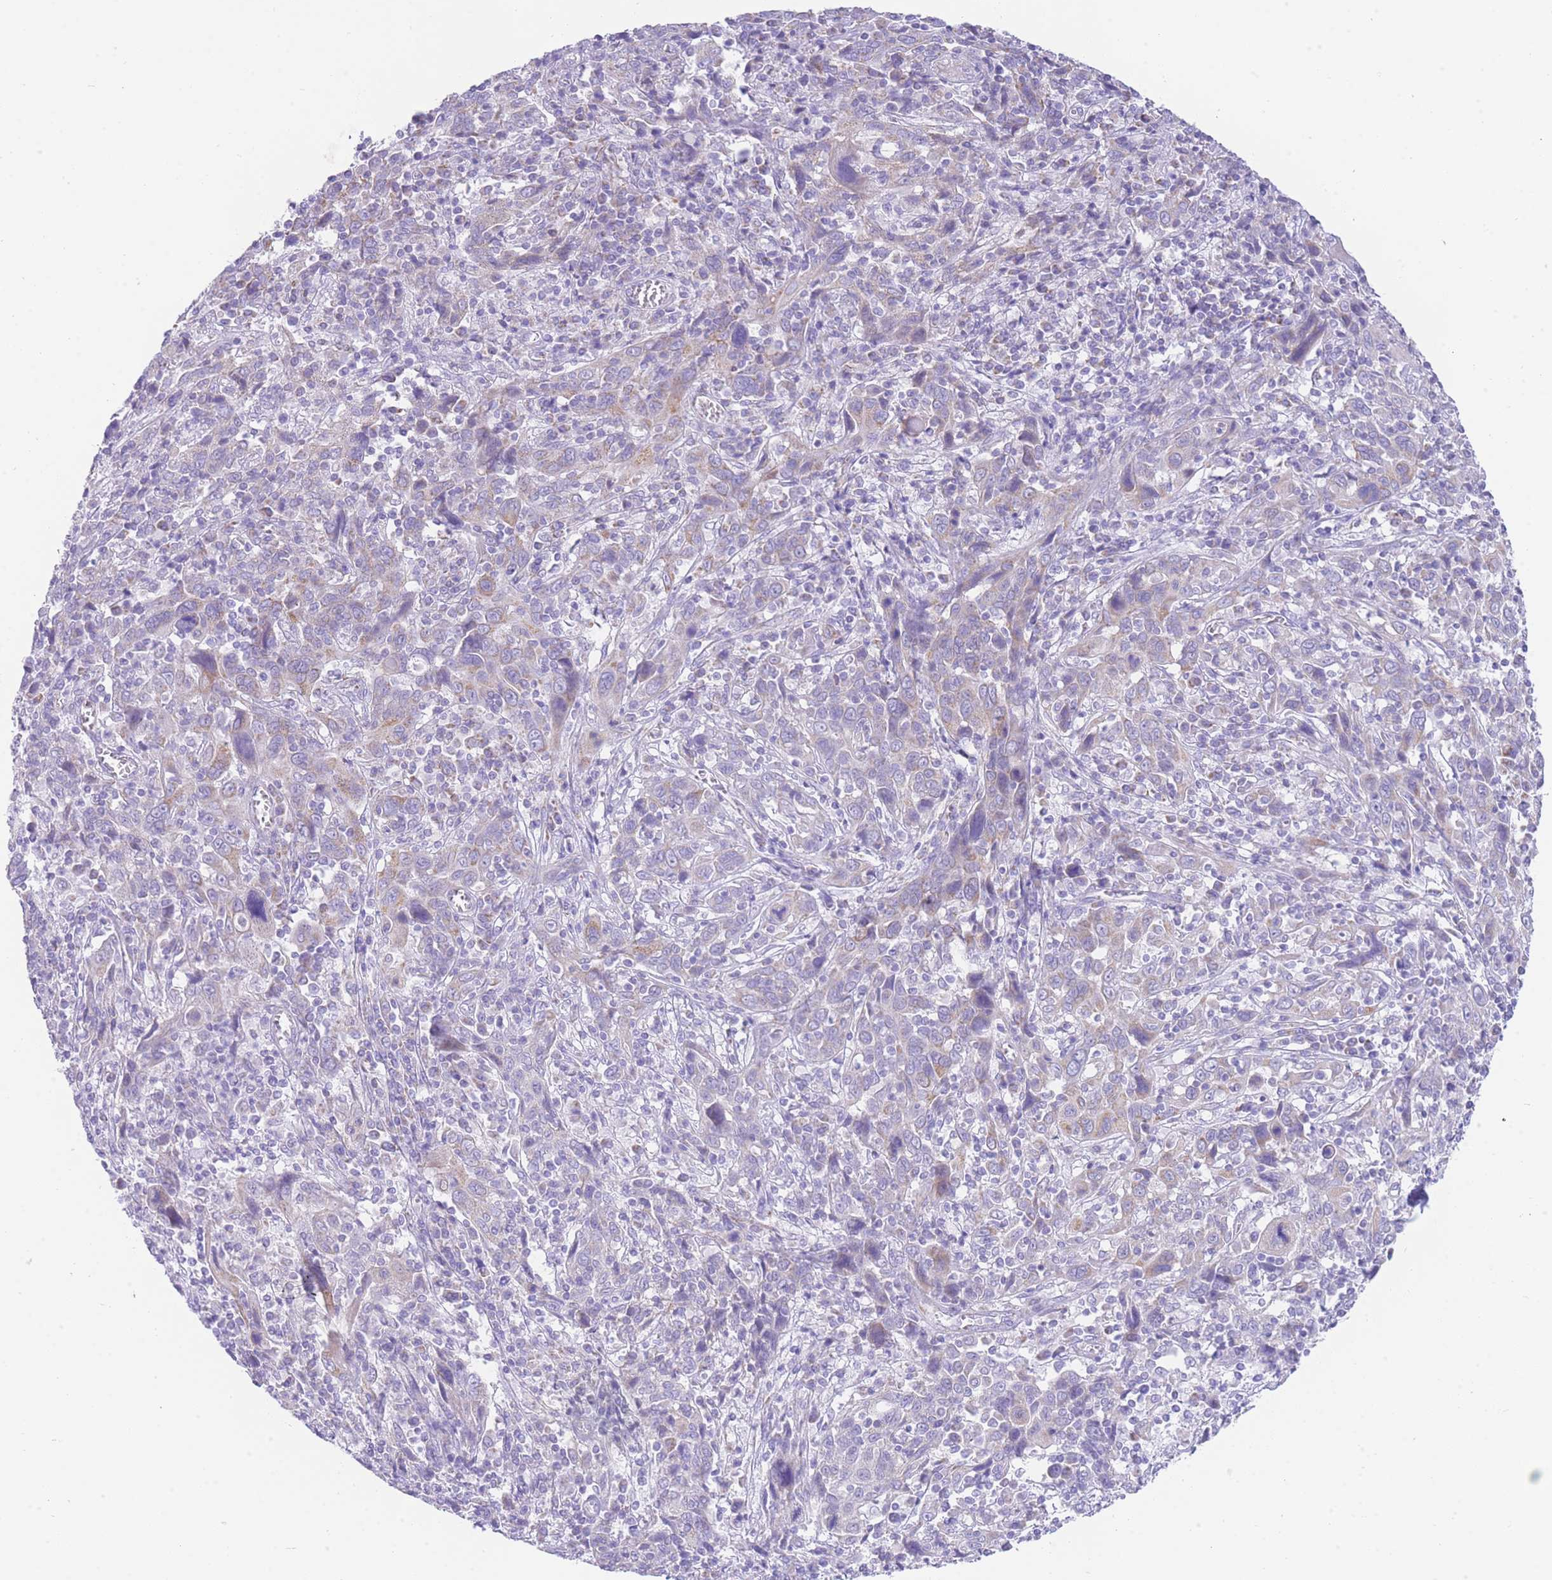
{"staining": {"intensity": "weak", "quantity": "<25%", "location": "cytoplasmic/membranous"}, "tissue": "cervical cancer", "cell_type": "Tumor cells", "image_type": "cancer", "snomed": [{"axis": "morphology", "description": "Squamous cell carcinoma, NOS"}, {"axis": "topography", "description": "Cervix"}], "caption": "There is no significant positivity in tumor cells of cervical squamous cell carcinoma.", "gene": "ACSM4", "patient": {"sex": "female", "age": 46}}